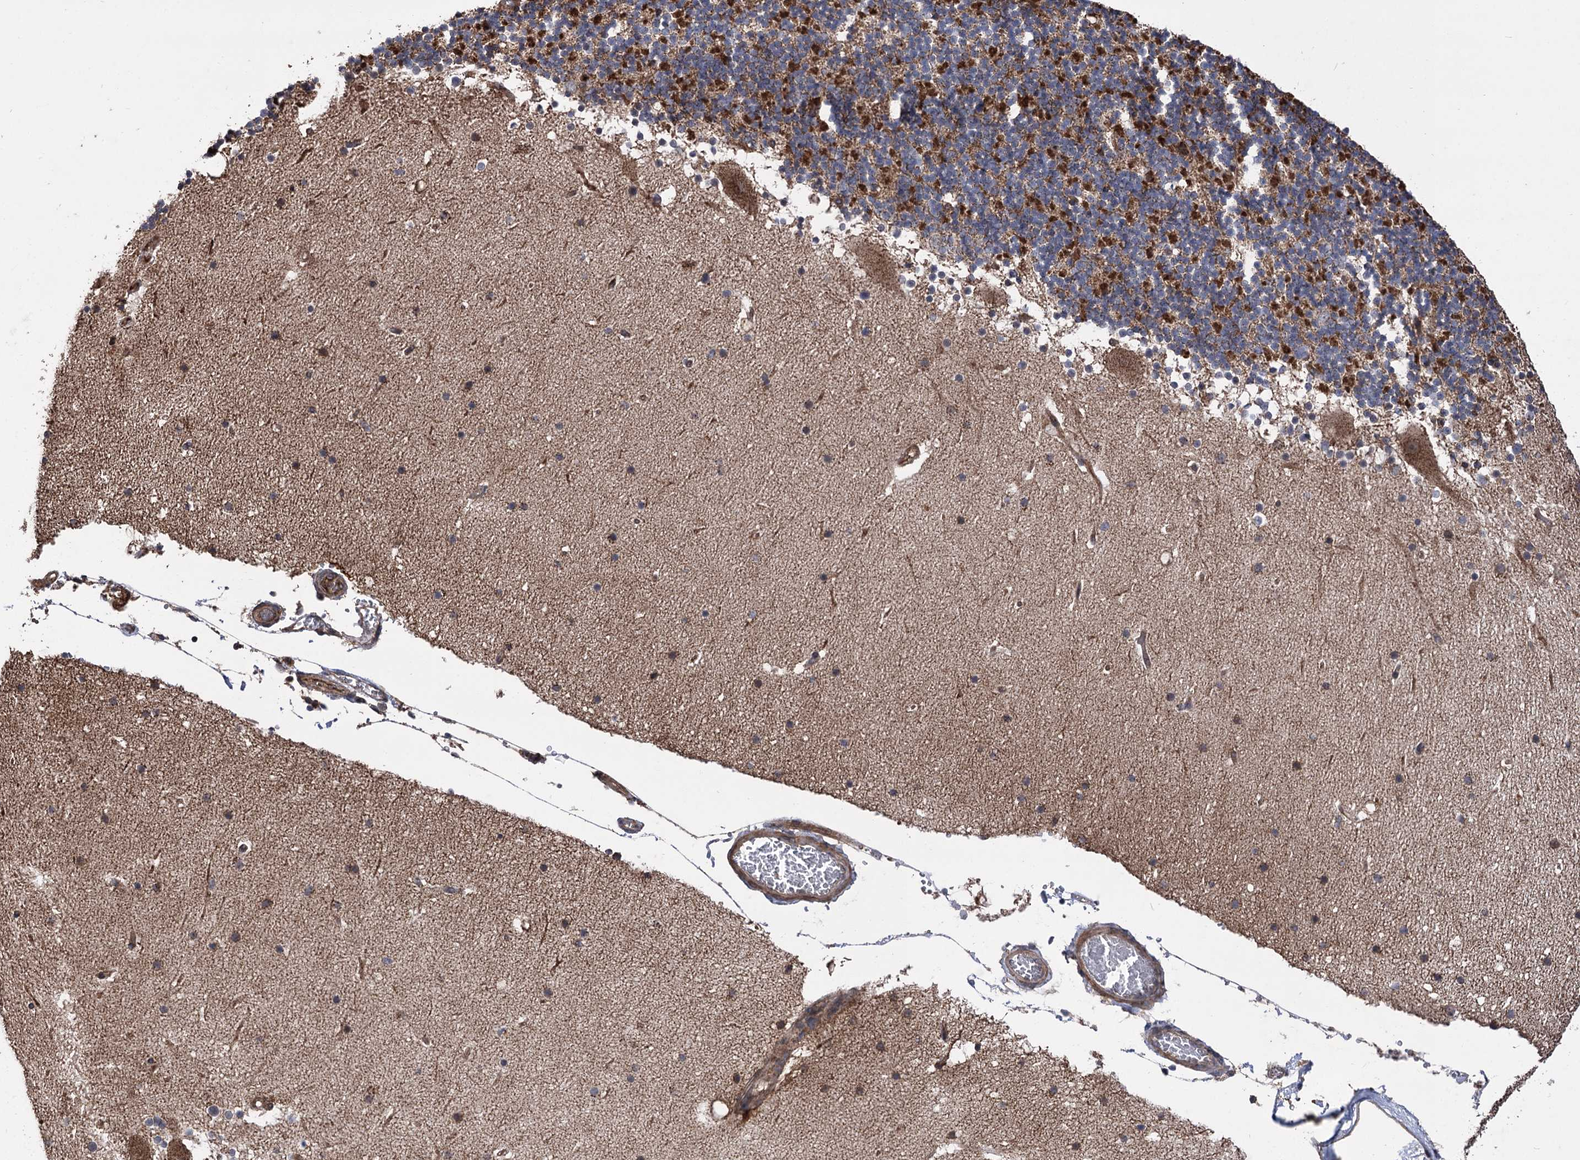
{"staining": {"intensity": "strong", "quantity": "25%-75%", "location": "cytoplasmic/membranous"}, "tissue": "cerebellum", "cell_type": "Cells in granular layer", "image_type": "normal", "snomed": [{"axis": "morphology", "description": "Normal tissue, NOS"}, {"axis": "topography", "description": "Cerebellum"}], "caption": "The immunohistochemical stain shows strong cytoplasmic/membranous staining in cells in granular layer of unremarkable cerebellum. The staining was performed using DAB (3,3'-diaminobenzidine) to visualize the protein expression in brown, while the nuclei were stained in blue with hematoxylin (Magnification: 20x).", "gene": "RASSF3", "patient": {"sex": "male", "age": 57}}